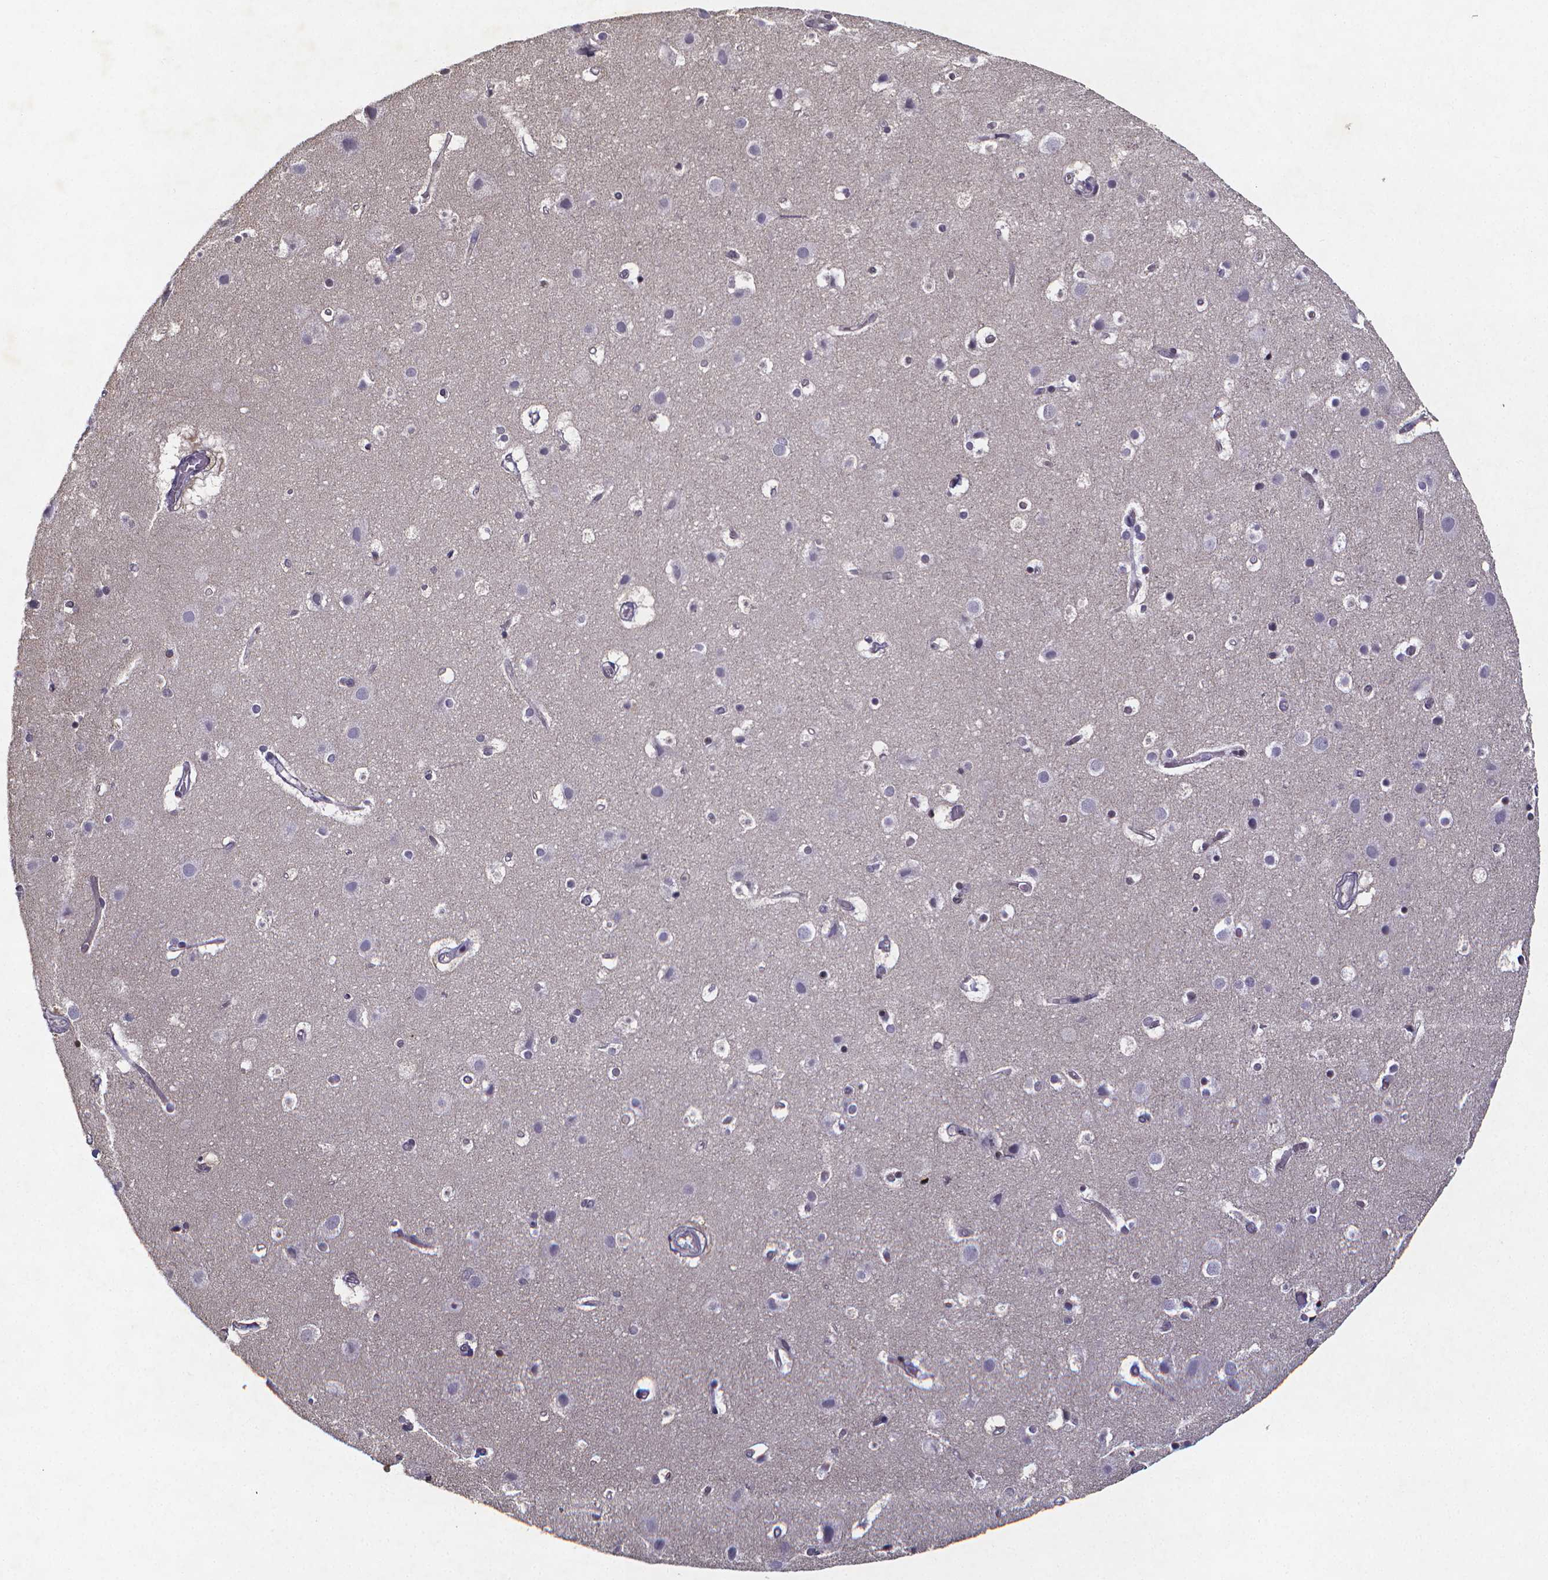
{"staining": {"intensity": "negative", "quantity": "none", "location": "none"}, "tissue": "cerebral cortex", "cell_type": "Endothelial cells", "image_type": "normal", "snomed": [{"axis": "morphology", "description": "Normal tissue, NOS"}, {"axis": "topography", "description": "Cerebral cortex"}], "caption": "Endothelial cells are negative for brown protein staining in normal cerebral cortex. (DAB (3,3'-diaminobenzidine) immunohistochemistry with hematoxylin counter stain).", "gene": "TP73", "patient": {"sex": "female", "age": 52}}